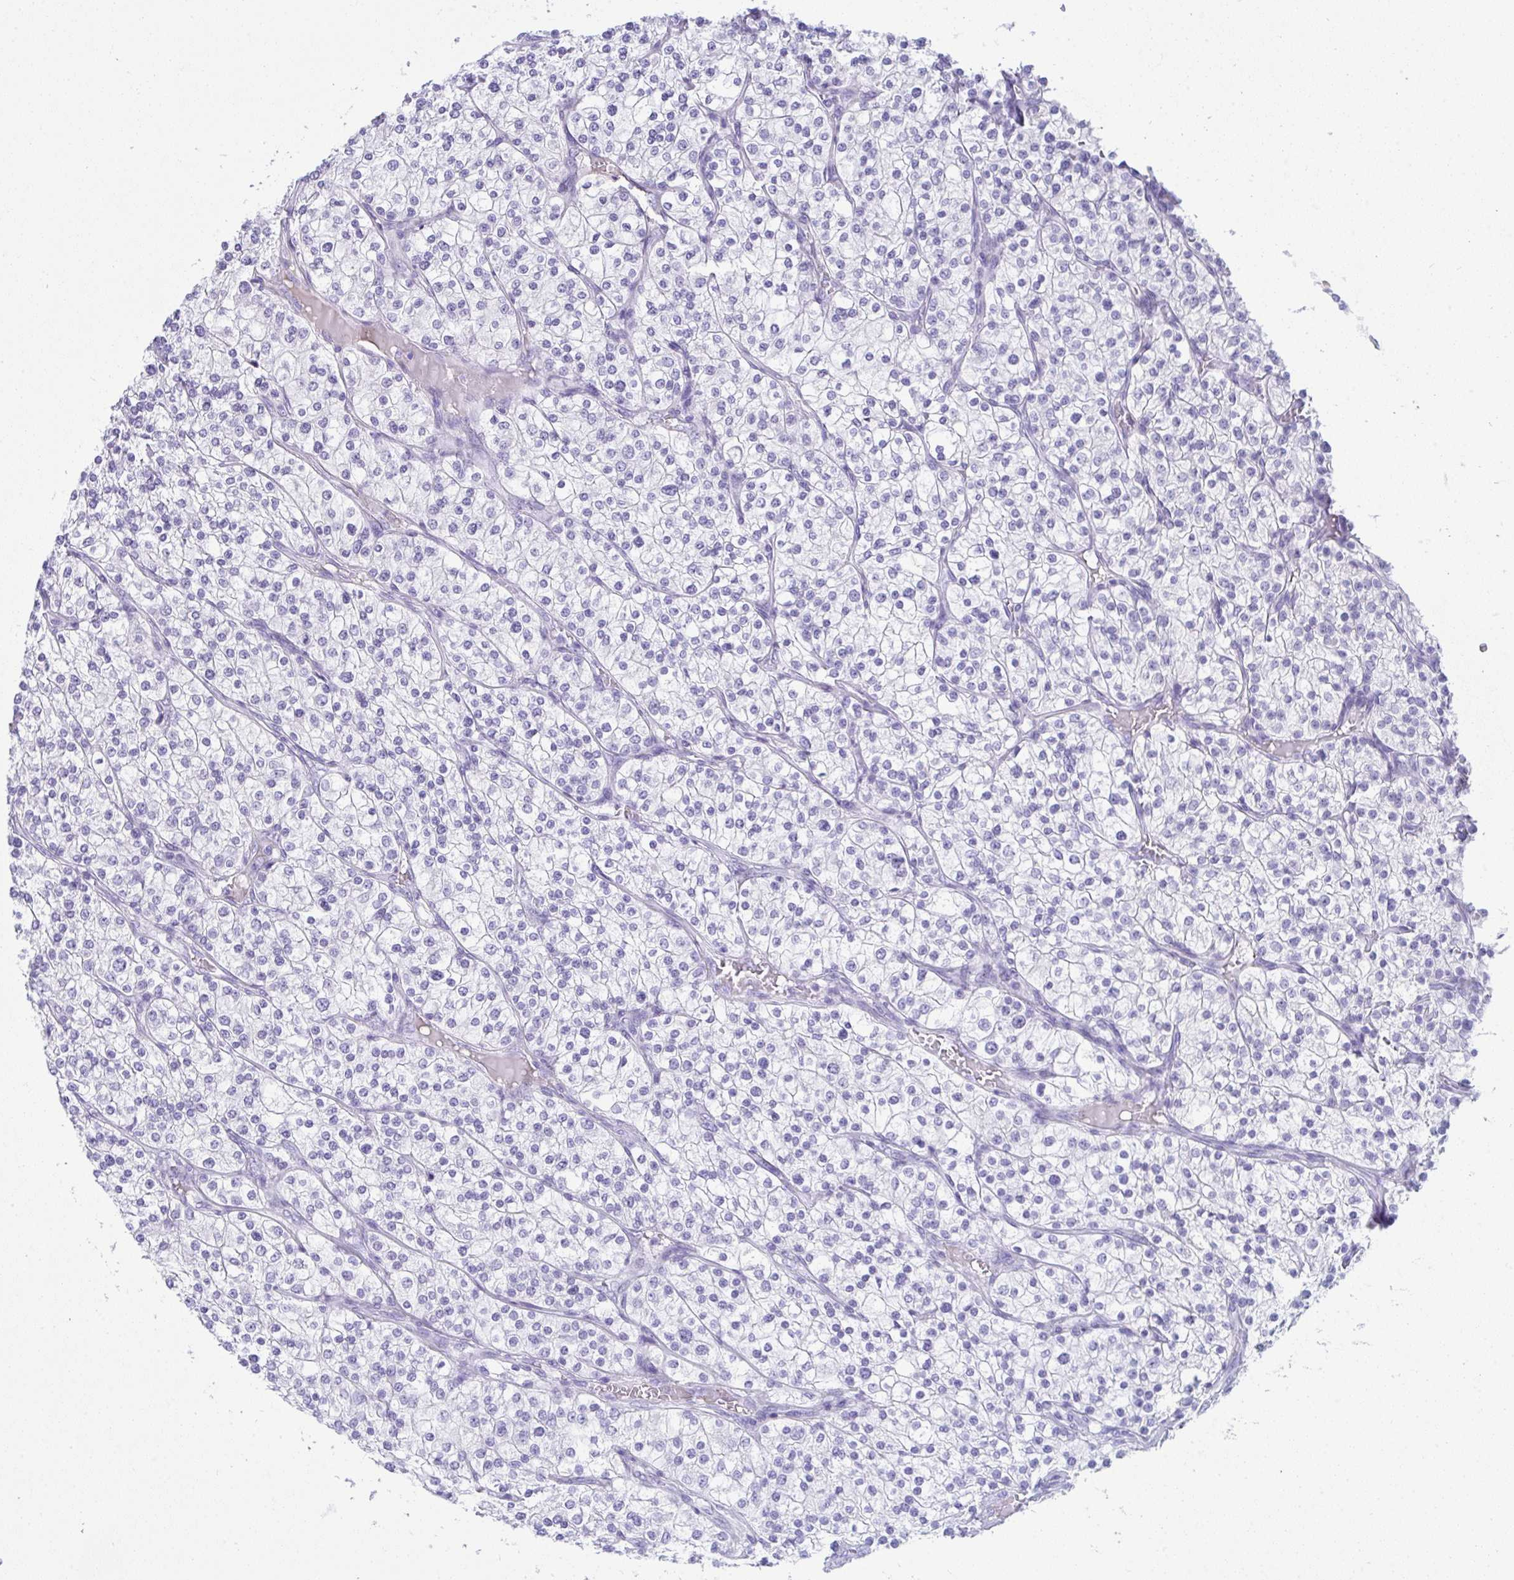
{"staining": {"intensity": "negative", "quantity": "none", "location": "none"}, "tissue": "renal cancer", "cell_type": "Tumor cells", "image_type": "cancer", "snomed": [{"axis": "morphology", "description": "Adenocarcinoma, NOS"}, {"axis": "topography", "description": "Kidney"}], "caption": "Renal cancer (adenocarcinoma) stained for a protein using immunohistochemistry (IHC) displays no staining tumor cells.", "gene": "JCHAIN", "patient": {"sex": "male", "age": 80}}